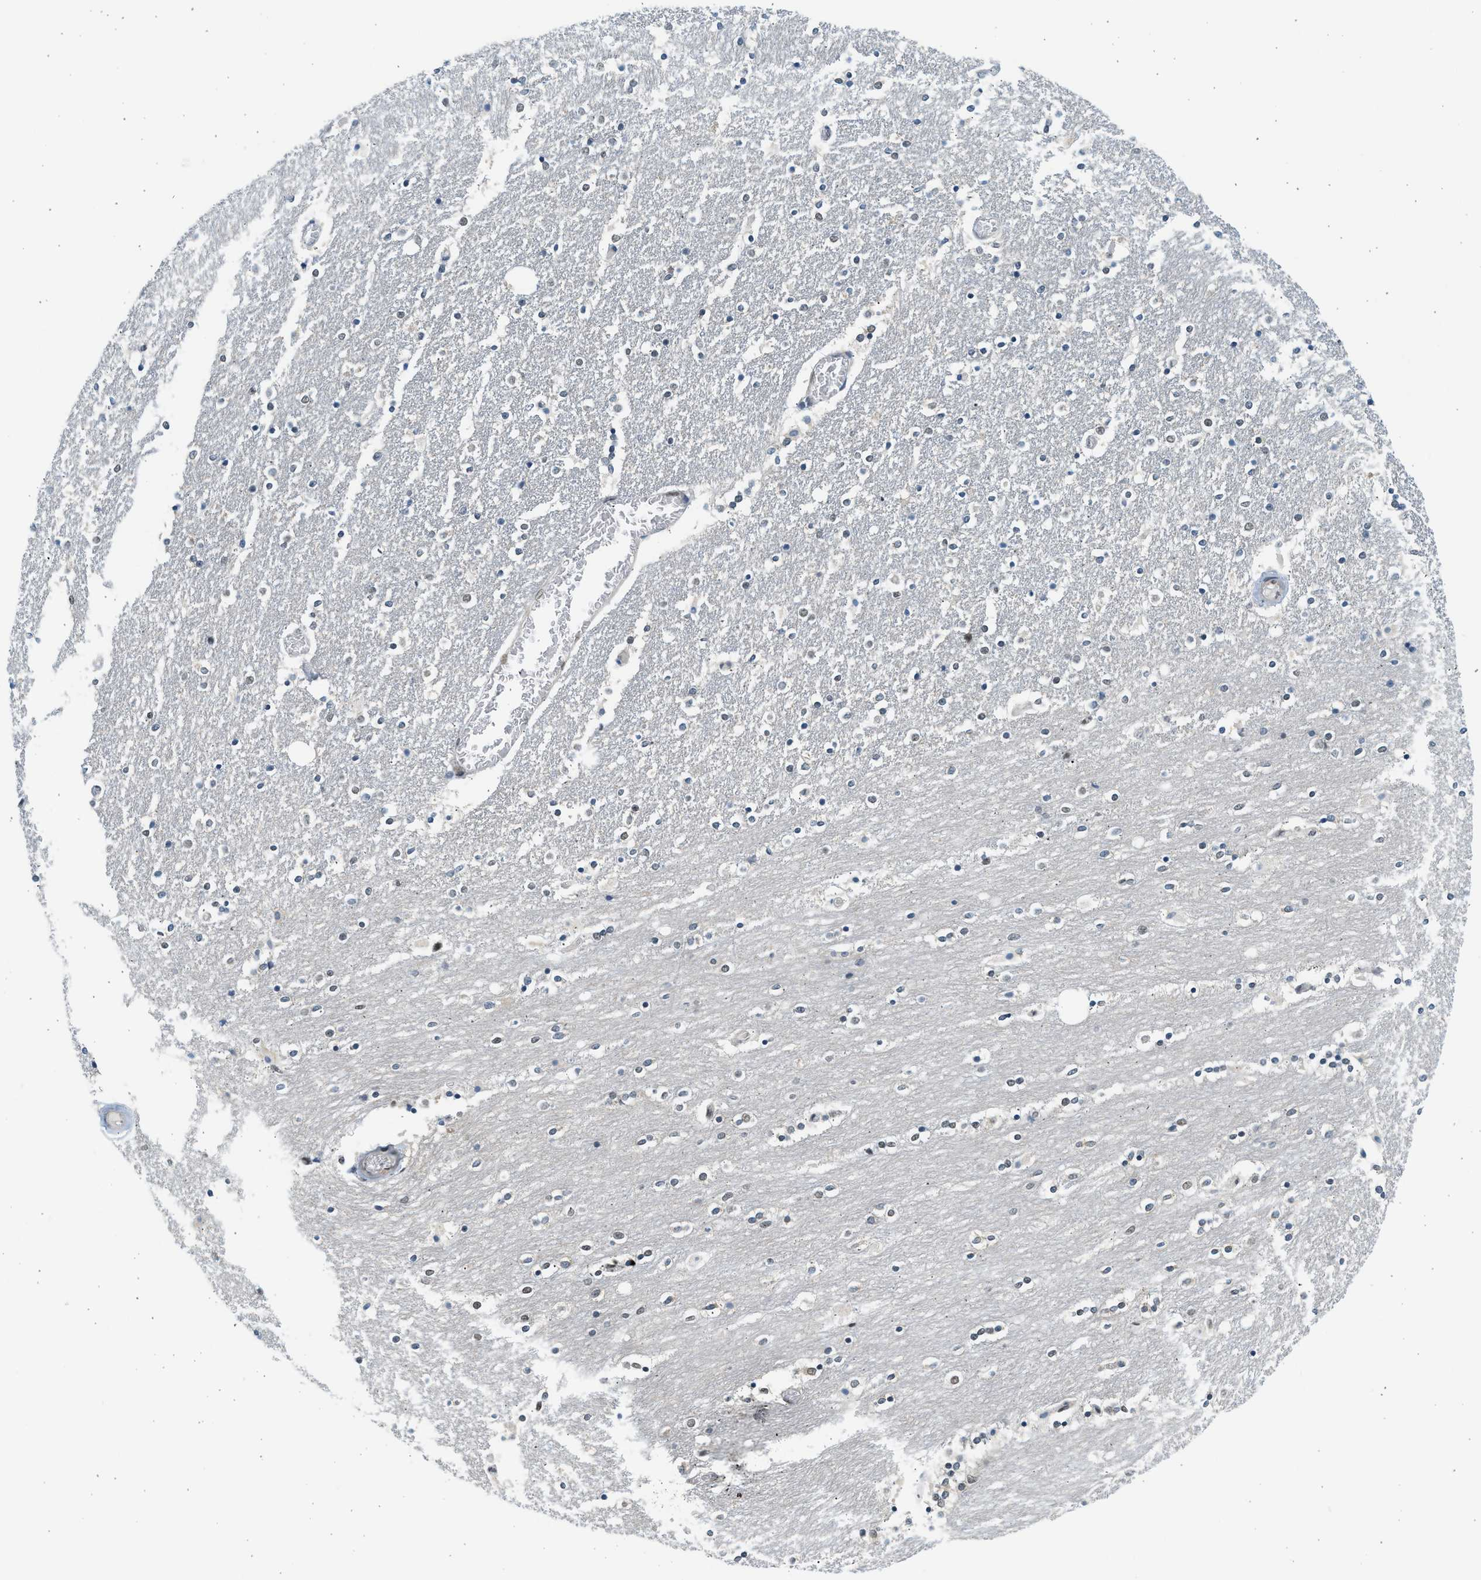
{"staining": {"intensity": "weak", "quantity": "<25%", "location": "nuclear"}, "tissue": "caudate", "cell_type": "Glial cells", "image_type": "normal", "snomed": [{"axis": "morphology", "description": "Normal tissue, NOS"}, {"axis": "topography", "description": "Lateral ventricle wall"}], "caption": "Immunohistochemistry of unremarkable caudate exhibits no staining in glial cells. (Stains: DAB immunohistochemistry with hematoxylin counter stain, Microscopy: brightfield microscopy at high magnification).", "gene": "HIPK1", "patient": {"sex": "female", "age": 54}}